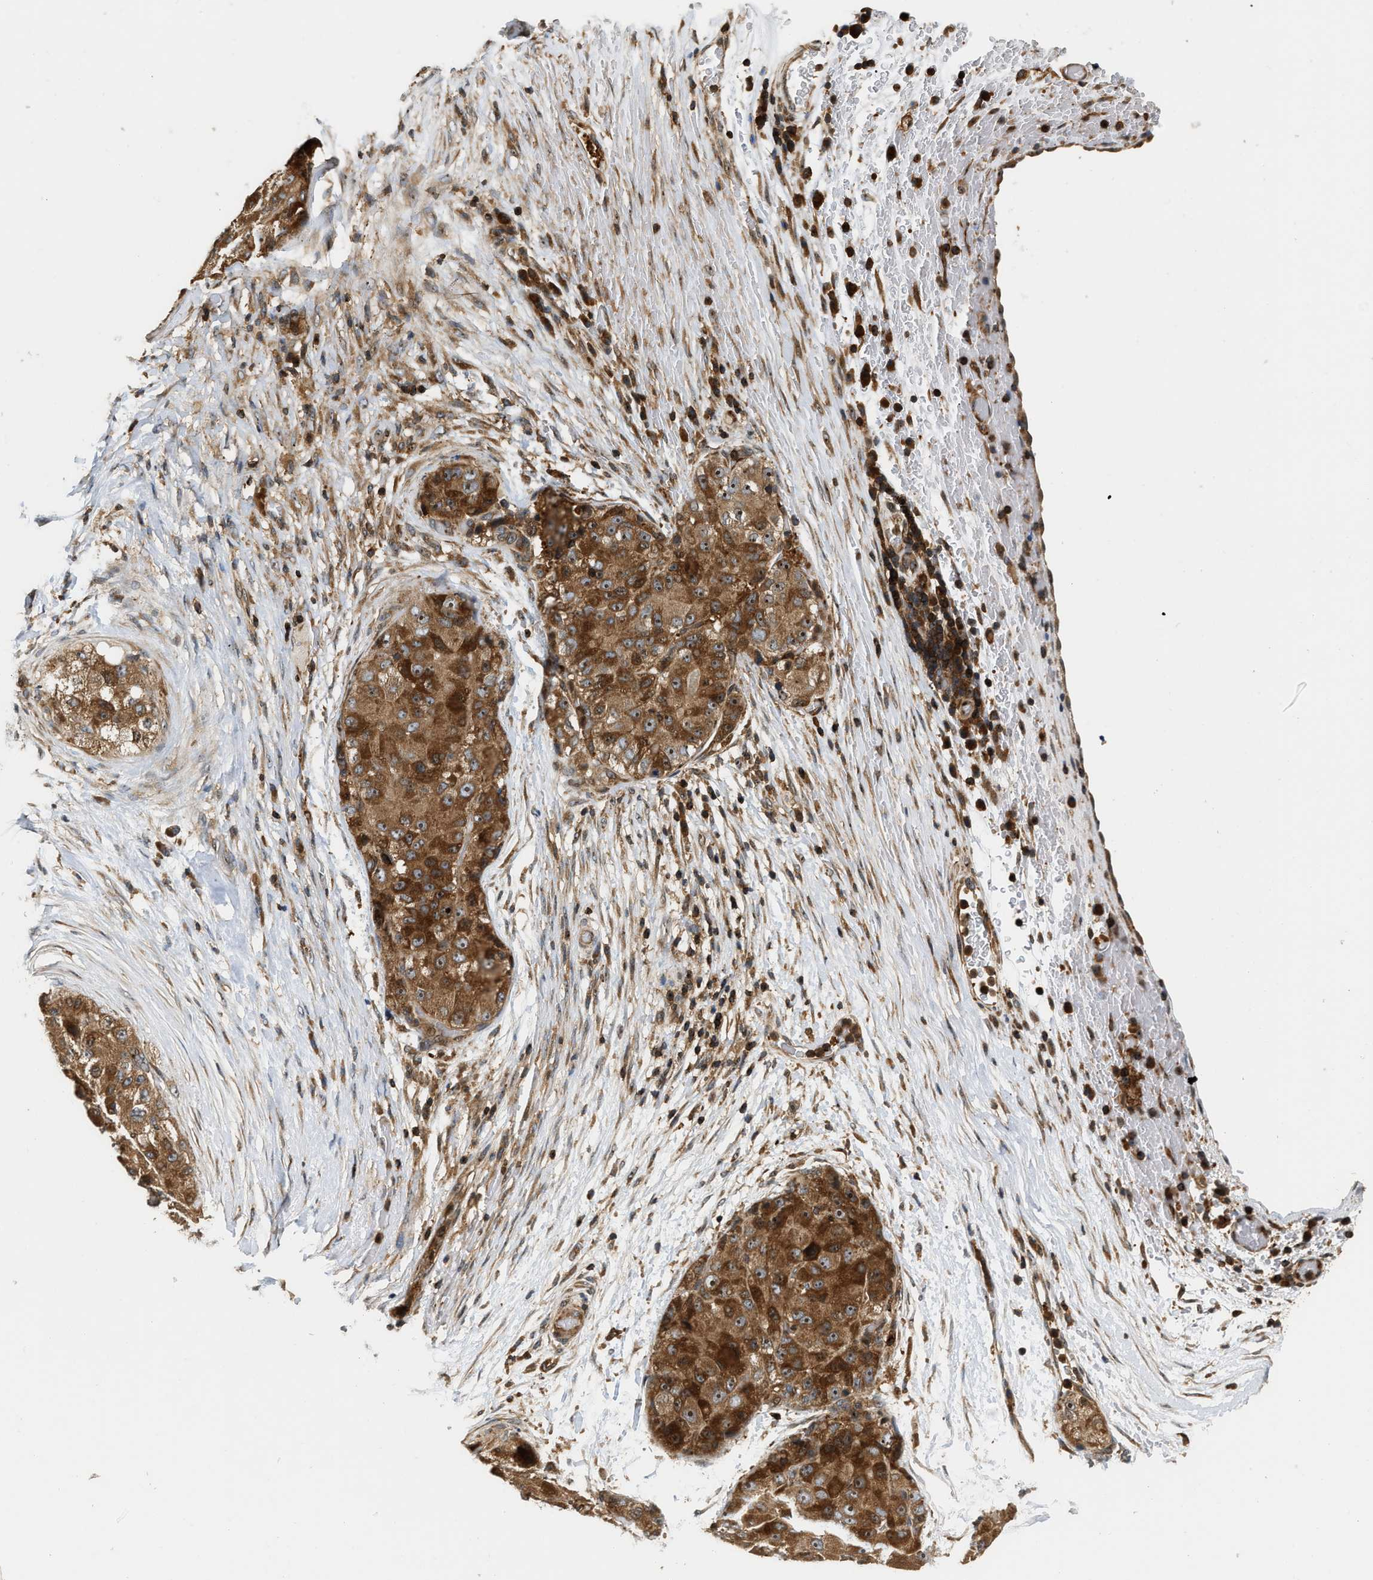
{"staining": {"intensity": "moderate", "quantity": ">75%", "location": "cytoplasmic/membranous"}, "tissue": "liver cancer", "cell_type": "Tumor cells", "image_type": "cancer", "snomed": [{"axis": "morphology", "description": "Carcinoma, Hepatocellular, NOS"}, {"axis": "topography", "description": "Liver"}], "caption": "Liver hepatocellular carcinoma was stained to show a protein in brown. There is medium levels of moderate cytoplasmic/membranous expression in approximately >75% of tumor cells.", "gene": "SNX5", "patient": {"sex": "male", "age": 80}}